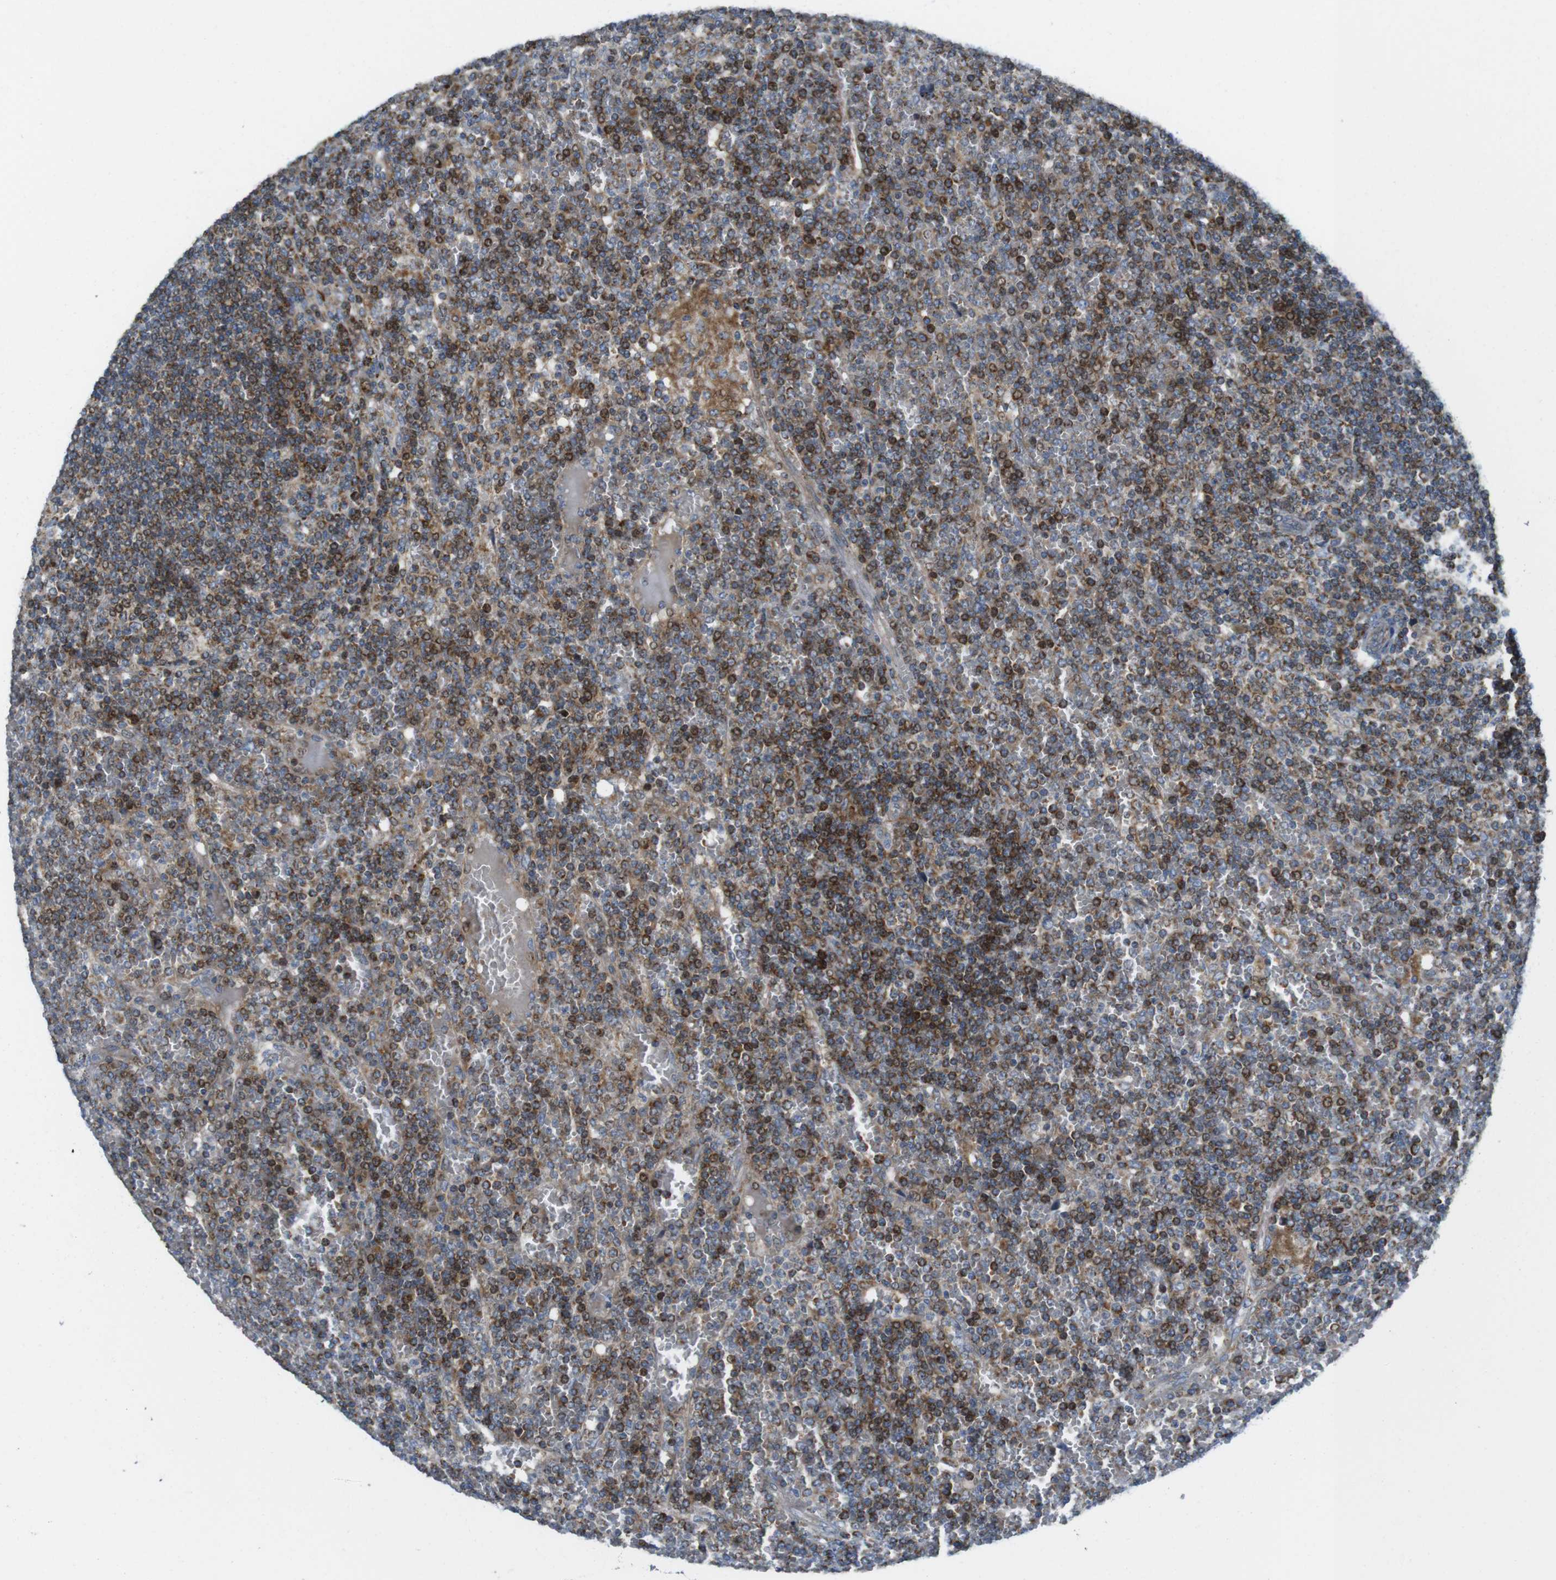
{"staining": {"intensity": "strong", "quantity": "25%-75%", "location": "cytoplasmic/membranous"}, "tissue": "lymphoma", "cell_type": "Tumor cells", "image_type": "cancer", "snomed": [{"axis": "morphology", "description": "Malignant lymphoma, non-Hodgkin's type, Low grade"}, {"axis": "topography", "description": "Spleen"}], "caption": "Immunohistochemical staining of lymphoma demonstrates high levels of strong cytoplasmic/membranous positivity in approximately 25%-75% of tumor cells.", "gene": "MARCHF1", "patient": {"sex": "female", "age": 19}}